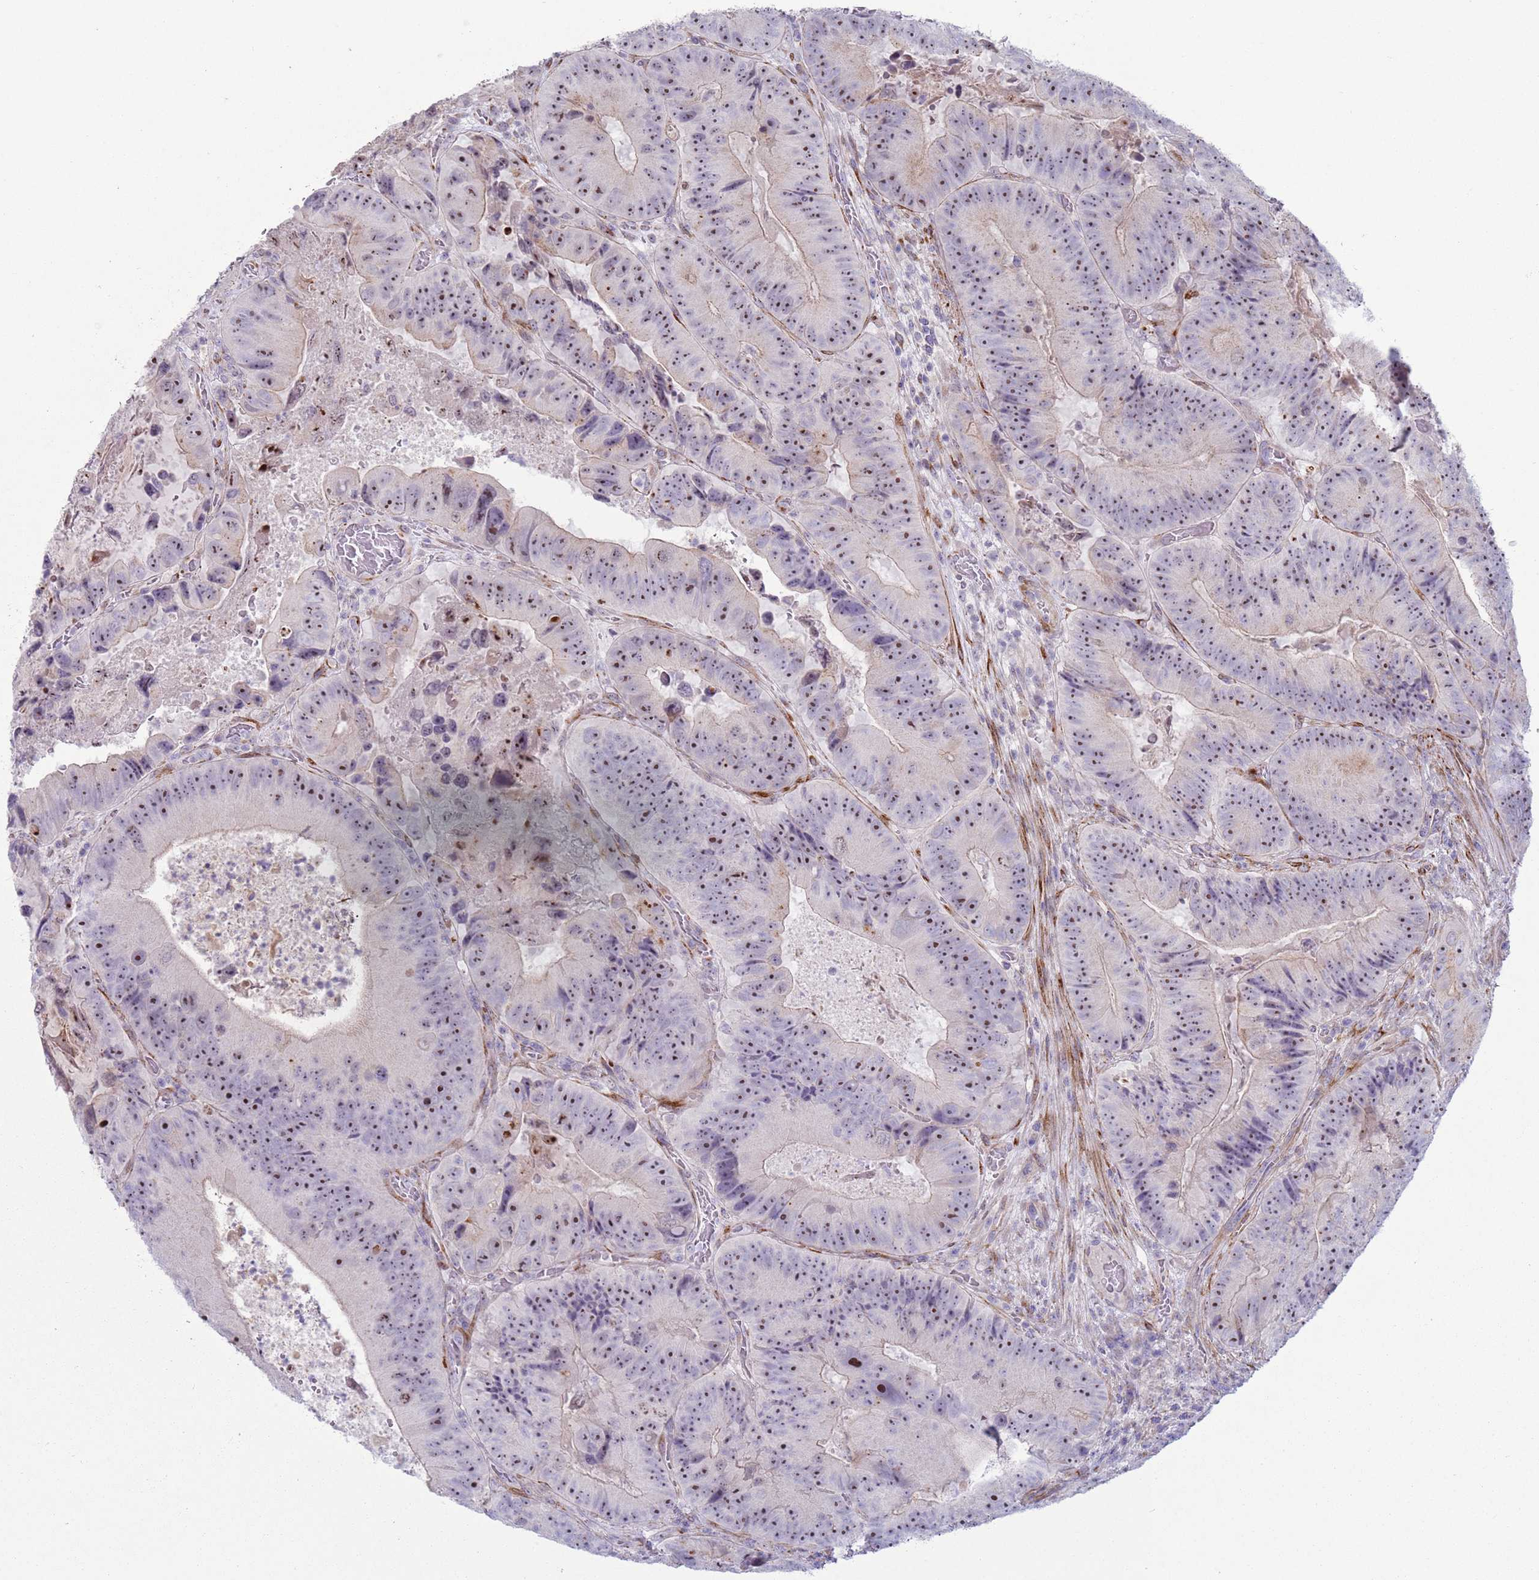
{"staining": {"intensity": "moderate", "quantity": ">75%", "location": "nuclear"}, "tissue": "colorectal cancer", "cell_type": "Tumor cells", "image_type": "cancer", "snomed": [{"axis": "morphology", "description": "Adenocarcinoma, NOS"}, {"axis": "topography", "description": "Colon"}], "caption": "This histopathology image displays immunohistochemistry staining of colorectal cancer, with medium moderate nuclear staining in approximately >75% of tumor cells.", "gene": "HEATR1", "patient": {"sex": "female", "age": 86}}